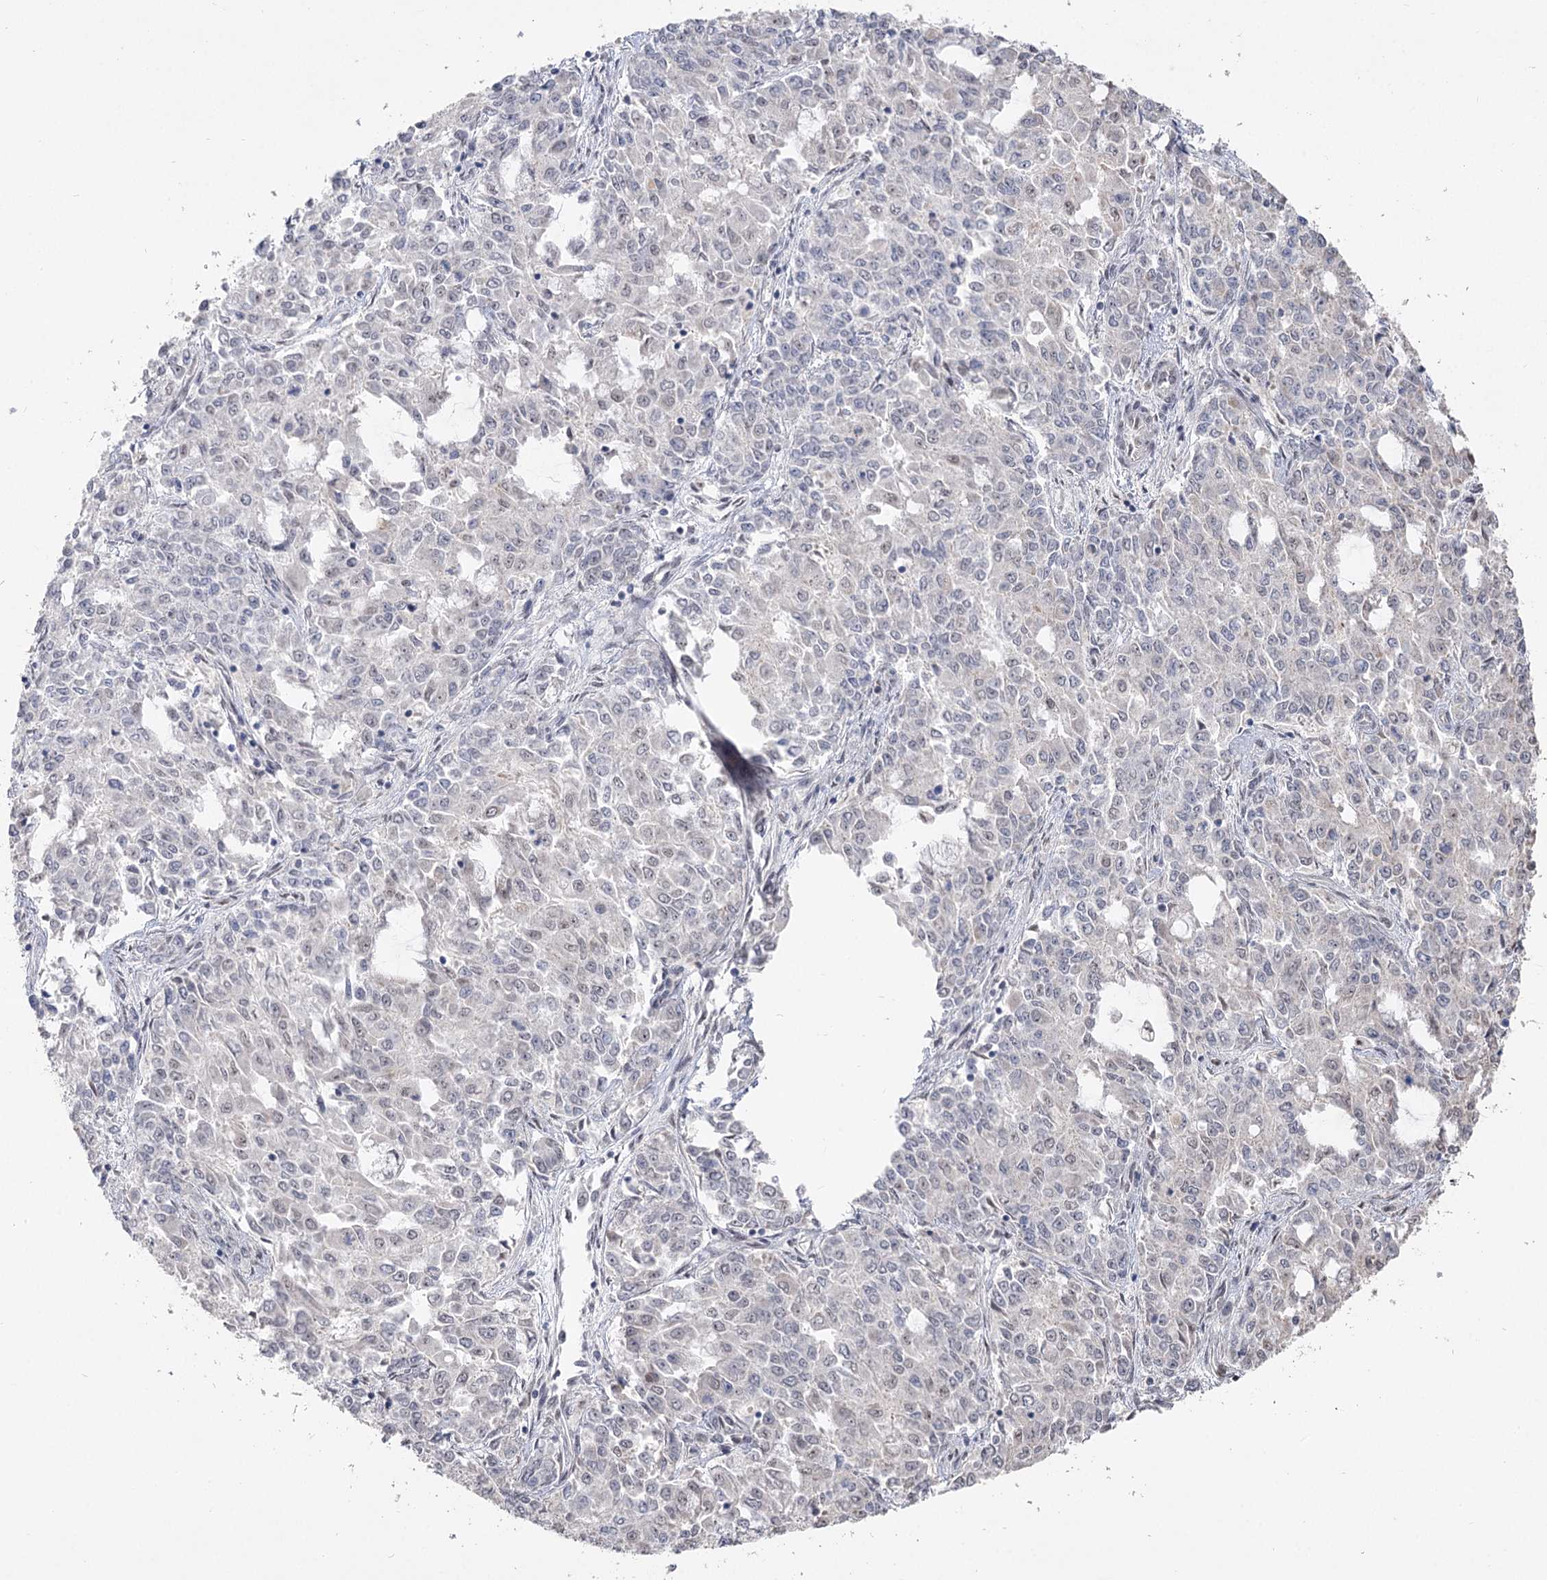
{"staining": {"intensity": "negative", "quantity": "none", "location": "none"}, "tissue": "endometrial cancer", "cell_type": "Tumor cells", "image_type": "cancer", "snomed": [{"axis": "morphology", "description": "Adenocarcinoma, NOS"}, {"axis": "topography", "description": "Endometrium"}], "caption": "DAB (3,3'-diaminobenzidine) immunohistochemical staining of endometrial adenocarcinoma shows no significant staining in tumor cells.", "gene": "RUFY4", "patient": {"sex": "female", "age": 50}}